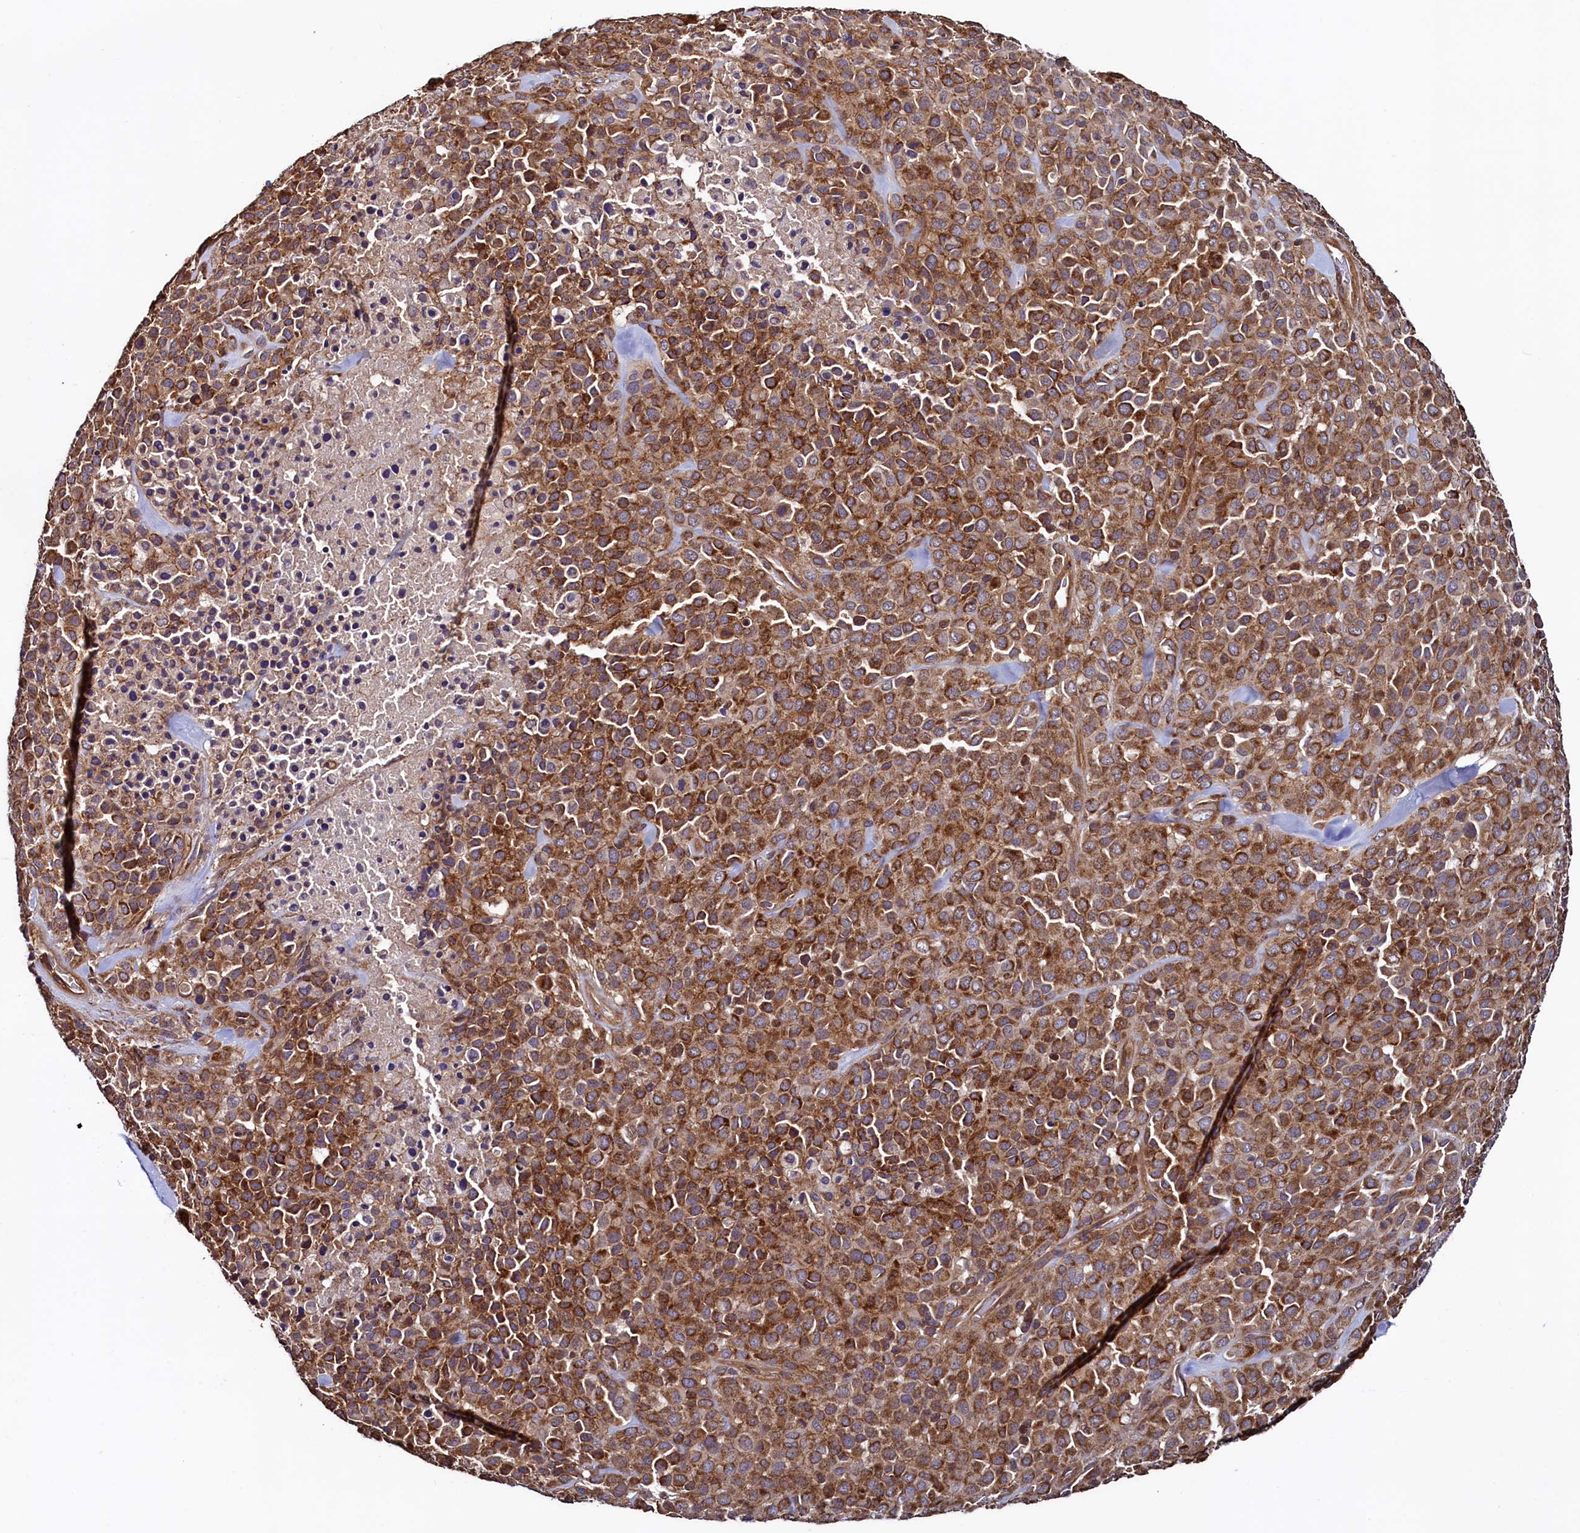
{"staining": {"intensity": "moderate", "quantity": ">75%", "location": "cytoplasmic/membranous"}, "tissue": "melanoma", "cell_type": "Tumor cells", "image_type": "cancer", "snomed": [{"axis": "morphology", "description": "Malignant melanoma, Metastatic site"}, {"axis": "topography", "description": "Skin"}], "caption": "Tumor cells display moderate cytoplasmic/membranous staining in about >75% of cells in malignant melanoma (metastatic site).", "gene": "RBFA", "patient": {"sex": "female", "age": 81}}